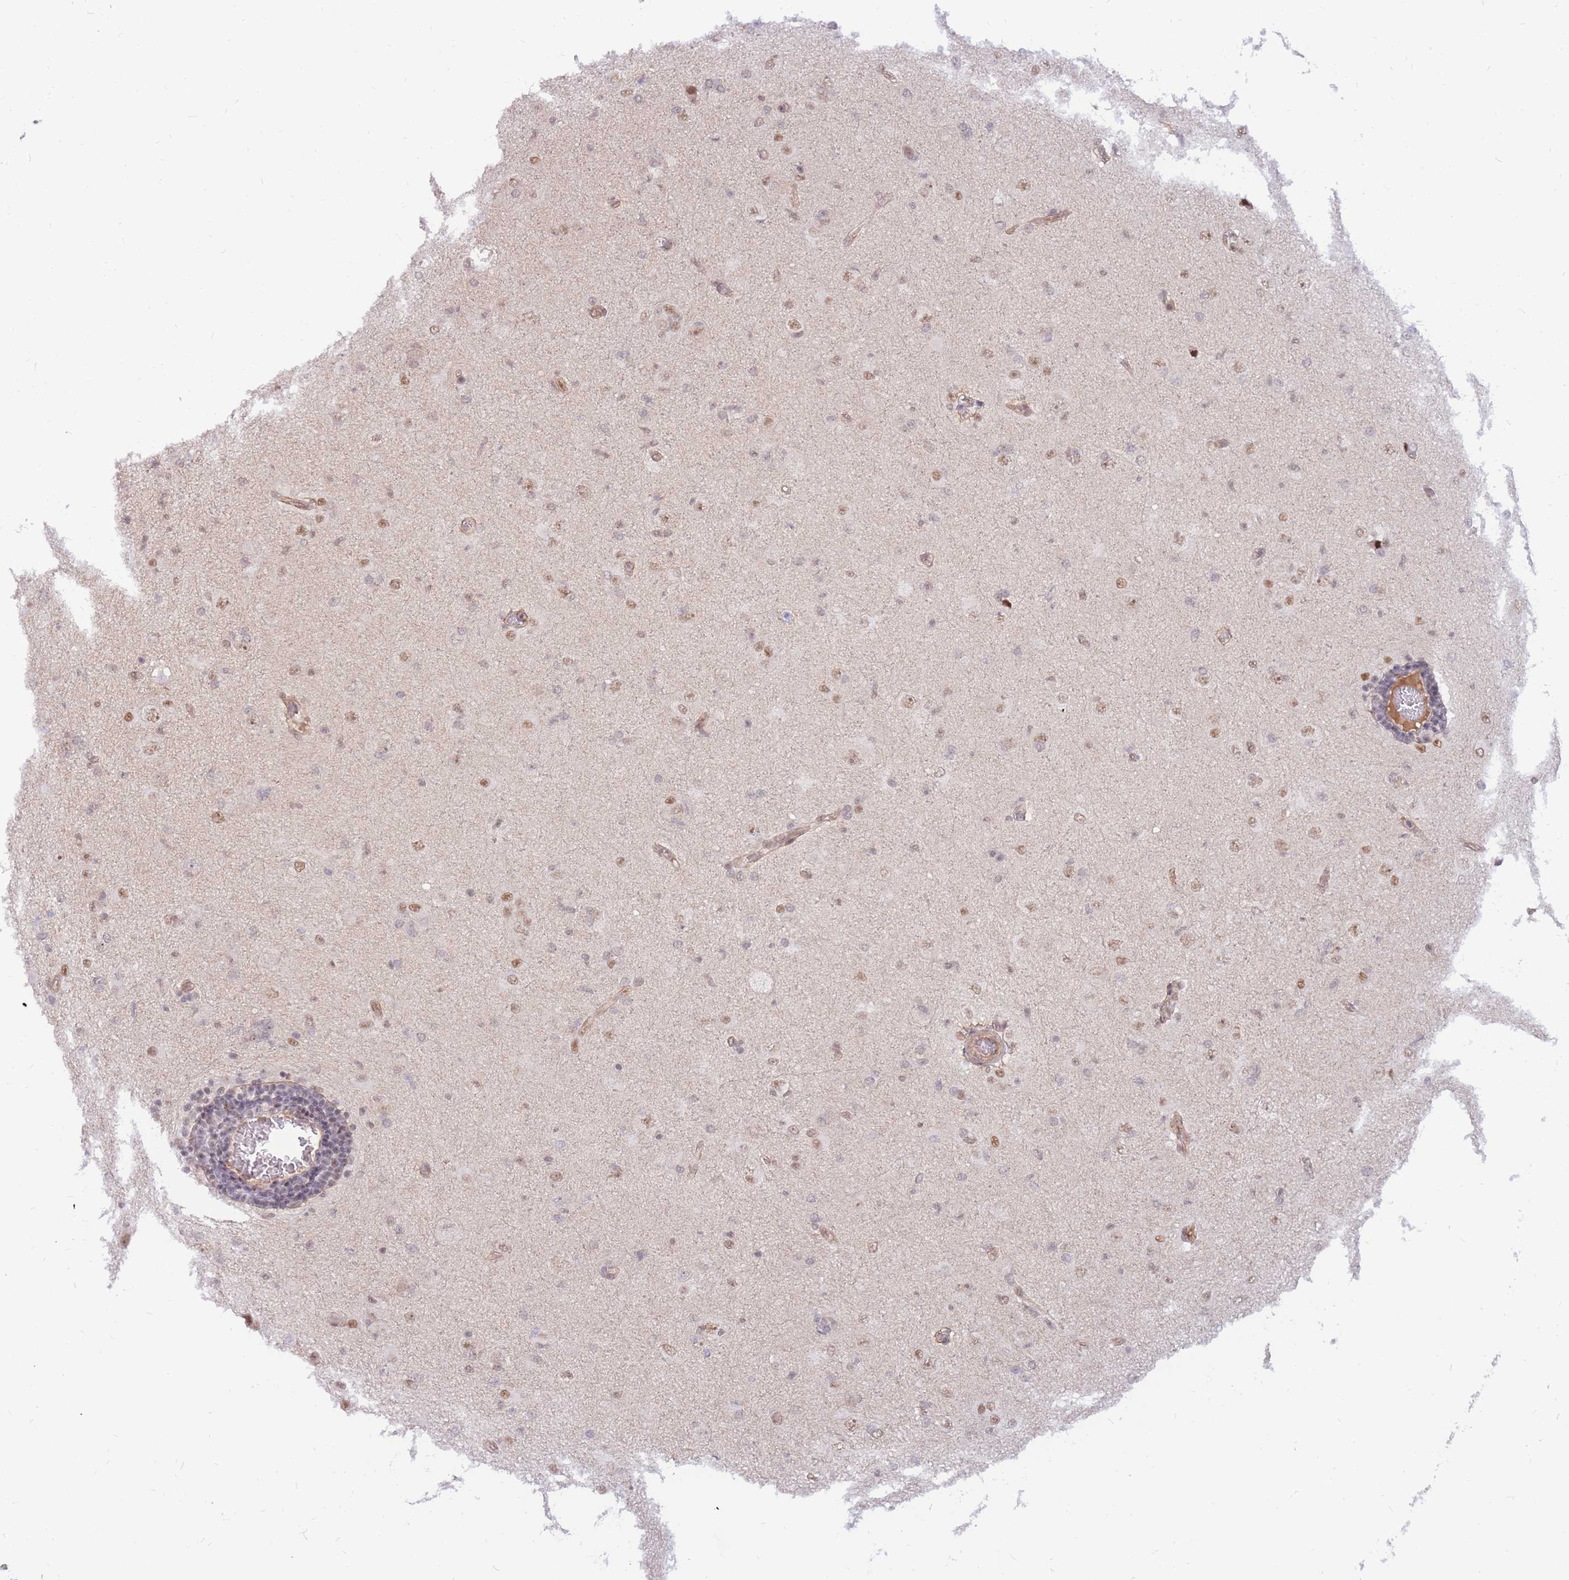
{"staining": {"intensity": "weak", "quantity": "25%-75%", "location": "nuclear"}, "tissue": "glioma", "cell_type": "Tumor cells", "image_type": "cancer", "snomed": [{"axis": "morphology", "description": "Glioma, malignant, High grade"}, {"axis": "topography", "description": "Brain"}], "caption": "IHC micrograph of neoplastic tissue: human glioma stained using IHC demonstrates low levels of weak protein expression localized specifically in the nuclear of tumor cells, appearing as a nuclear brown color.", "gene": "ERICH6B", "patient": {"sex": "female", "age": 57}}